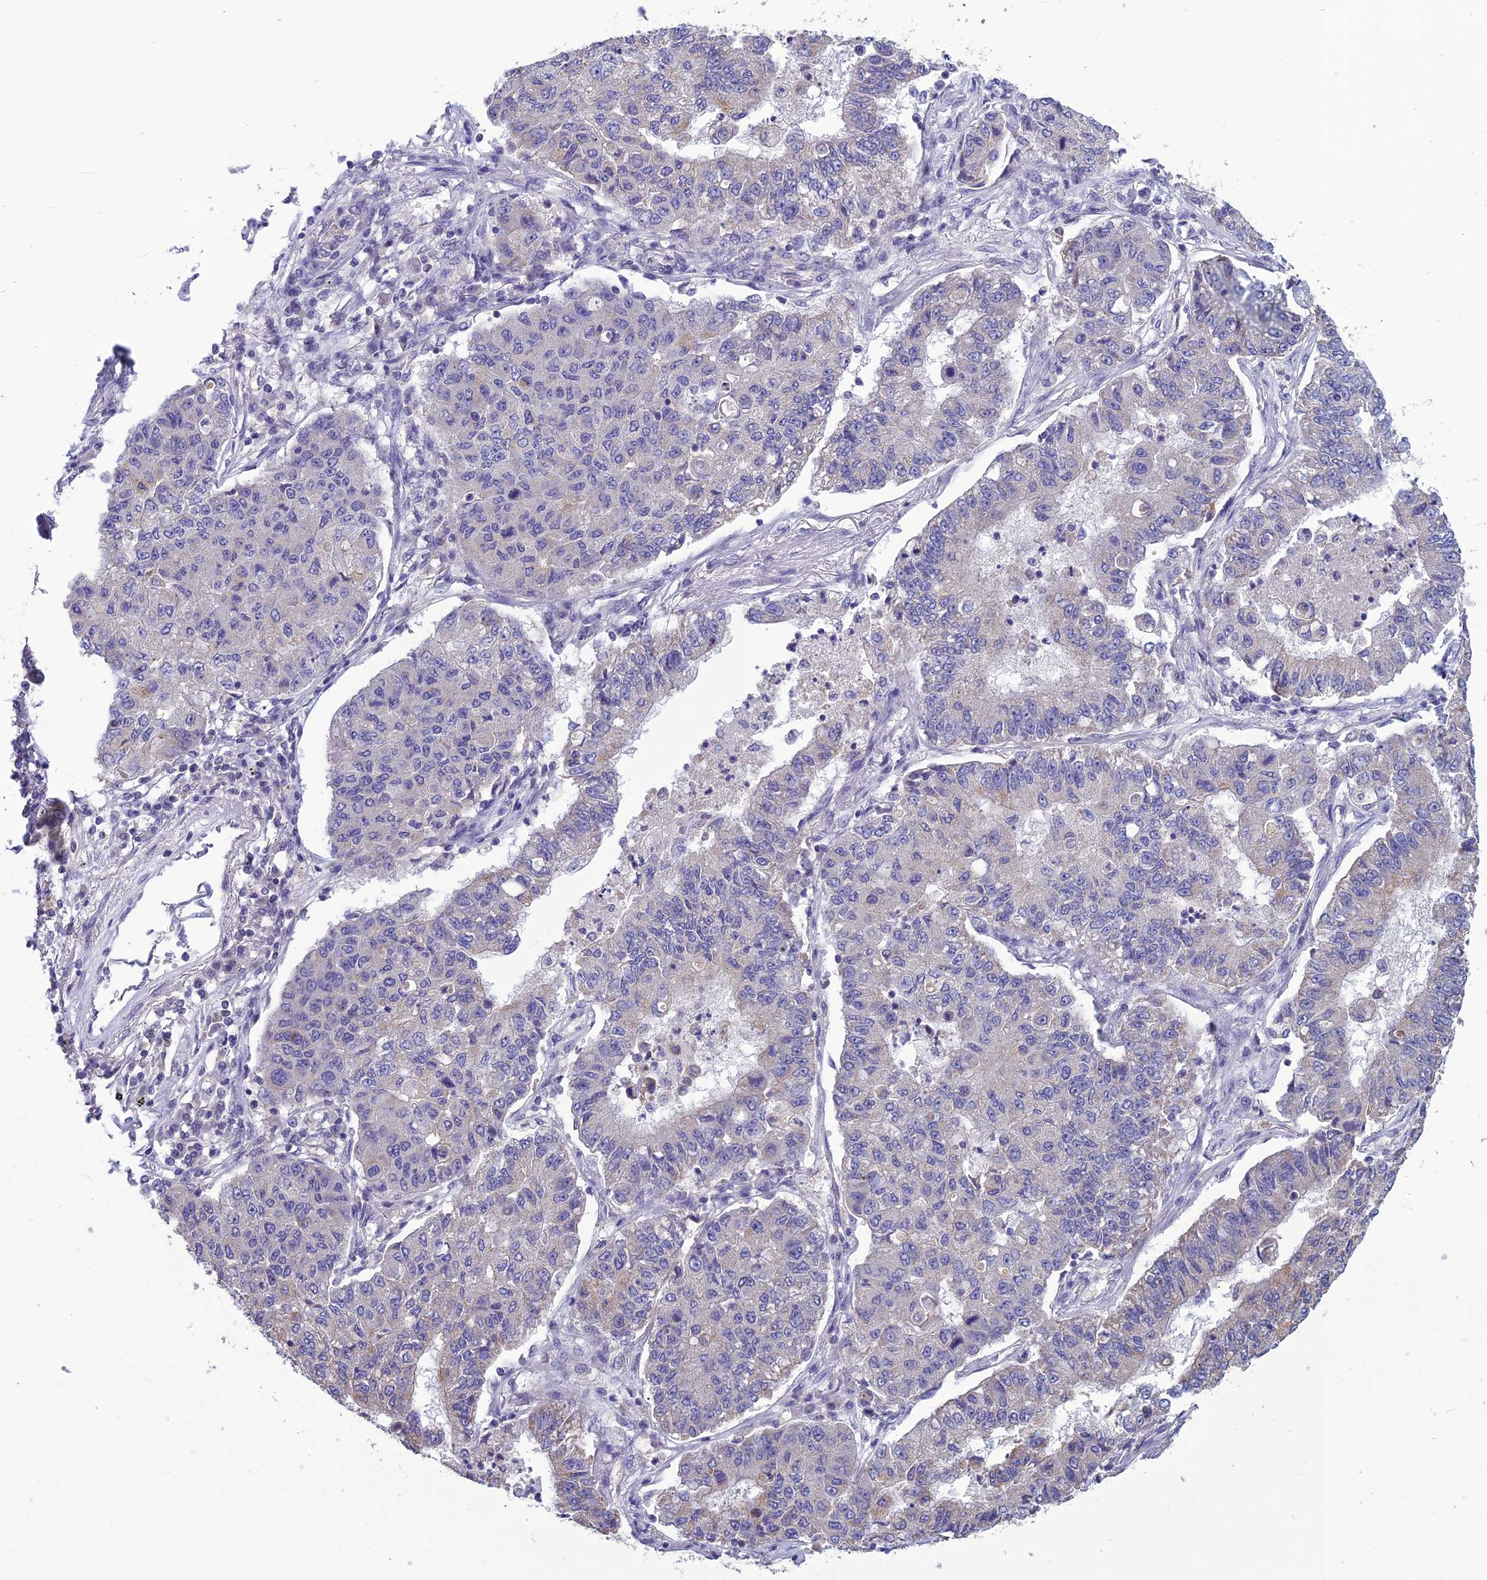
{"staining": {"intensity": "negative", "quantity": "none", "location": "none"}, "tissue": "lung cancer", "cell_type": "Tumor cells", "image_type": "cancer", "snomed": [{"axis": "morphology", "description": "Squamous cell carcinoma, NOS"}, {"axis": "topography", "description": "Lung"}], "caption": "A high-resolution photomicrograph shows IHC staining of lung cancer, which exhibits no significant staining in tumor cells. (Brightfield microscopy of DAB immunohistochemistry (IHC) at high magnification).", "gene": "PSMF1", "patient": {"sex": "male", "age": 74}}